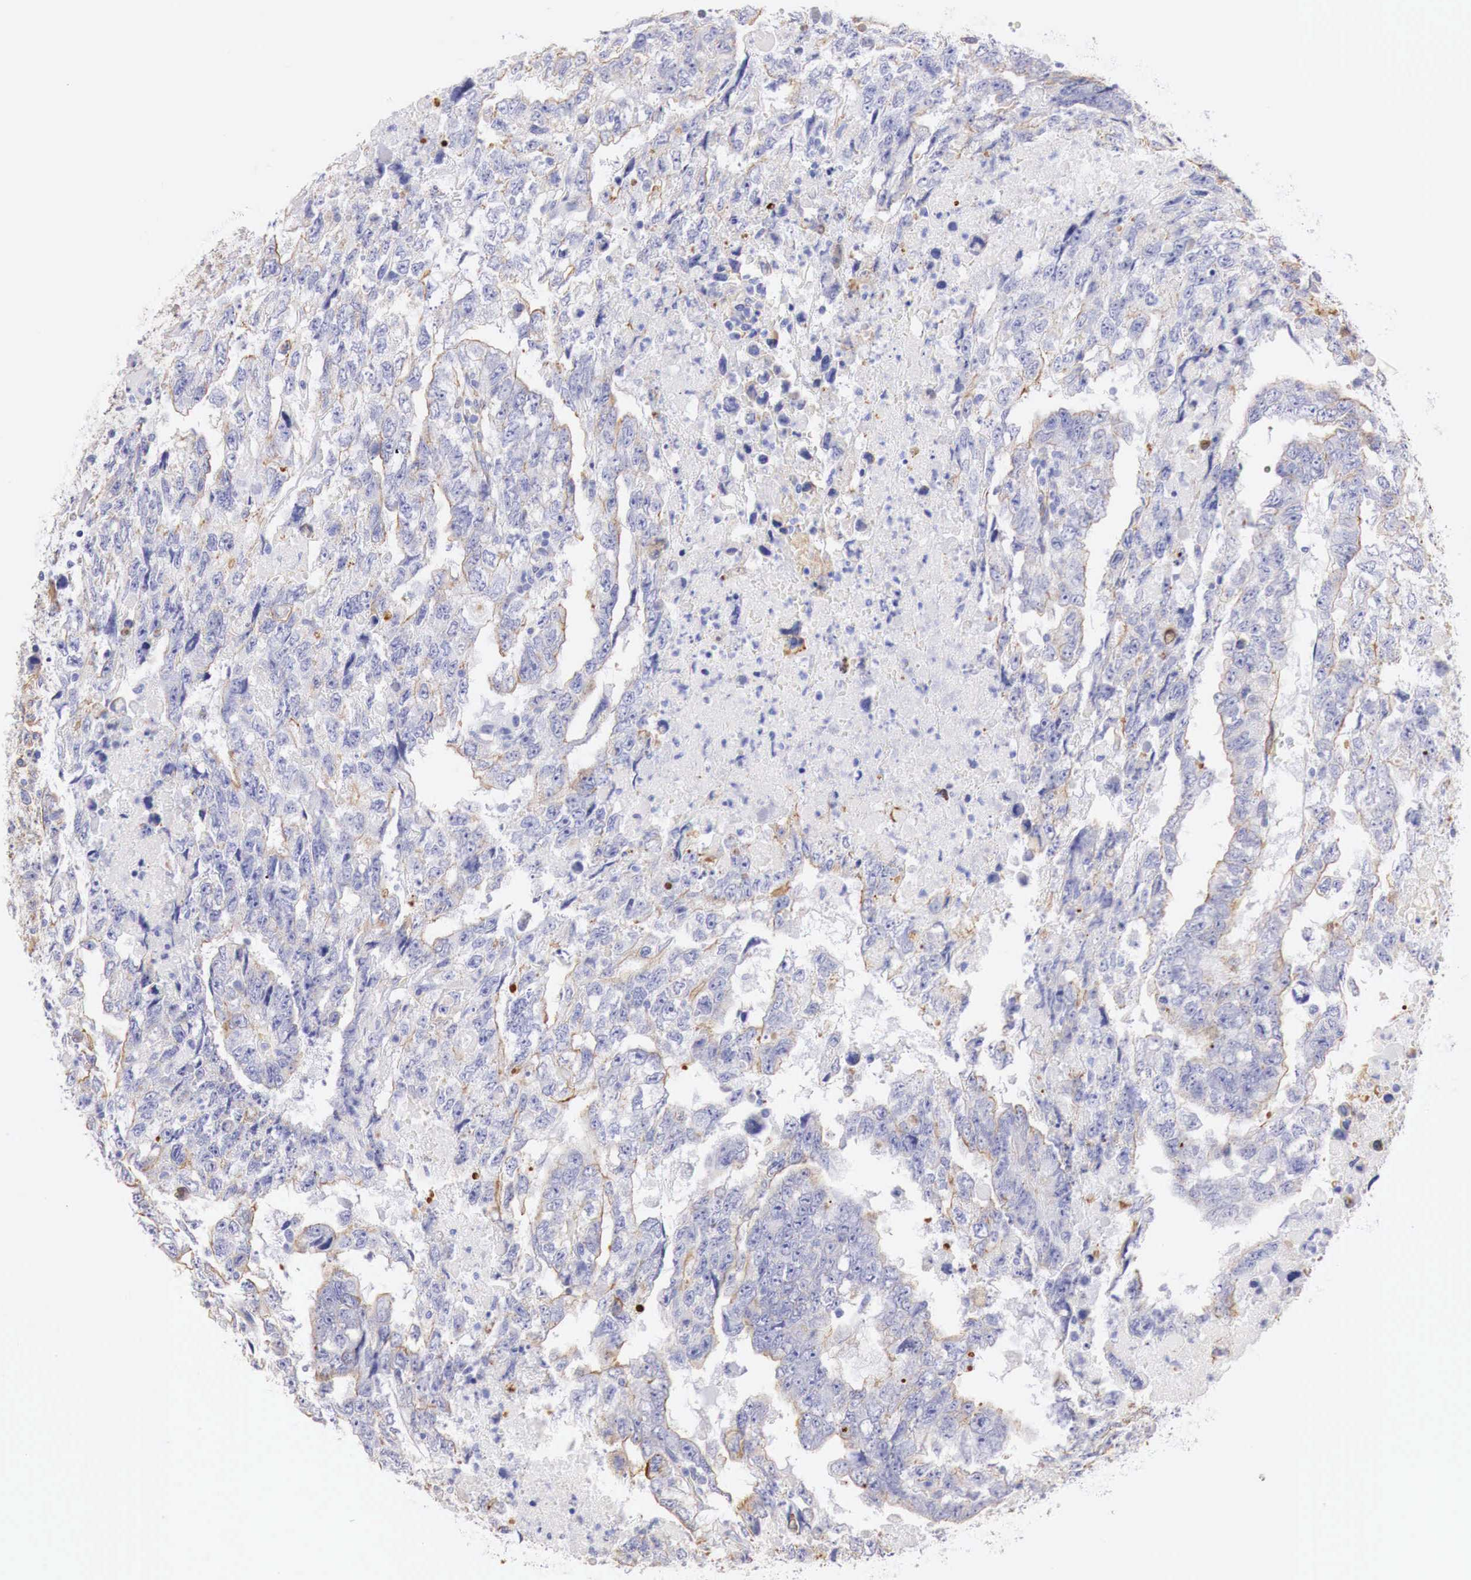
{"staining": {"intensity": "weak", "quantity": "25%-75%", "location": "cytoplasmic/membranous"}, "tissue": "testis cancer", "cell_type": "Tumor cells", "image_type": "cancer", "snomed": [{"axis": "morphology", "description": "Carcinoma, Embryonal, NOS"}, {"axis": "topography", "description": "Testis"}], "caption": "Immunohistochemical staining of human testis cancer (embryonal carcinoma) displays low levels of weak cytoplasmic/membranous protein expression in approximately 25%-75% of tumor cells.", "gene": "TPM1", "patient": {"sex": "male", "age": 36}}